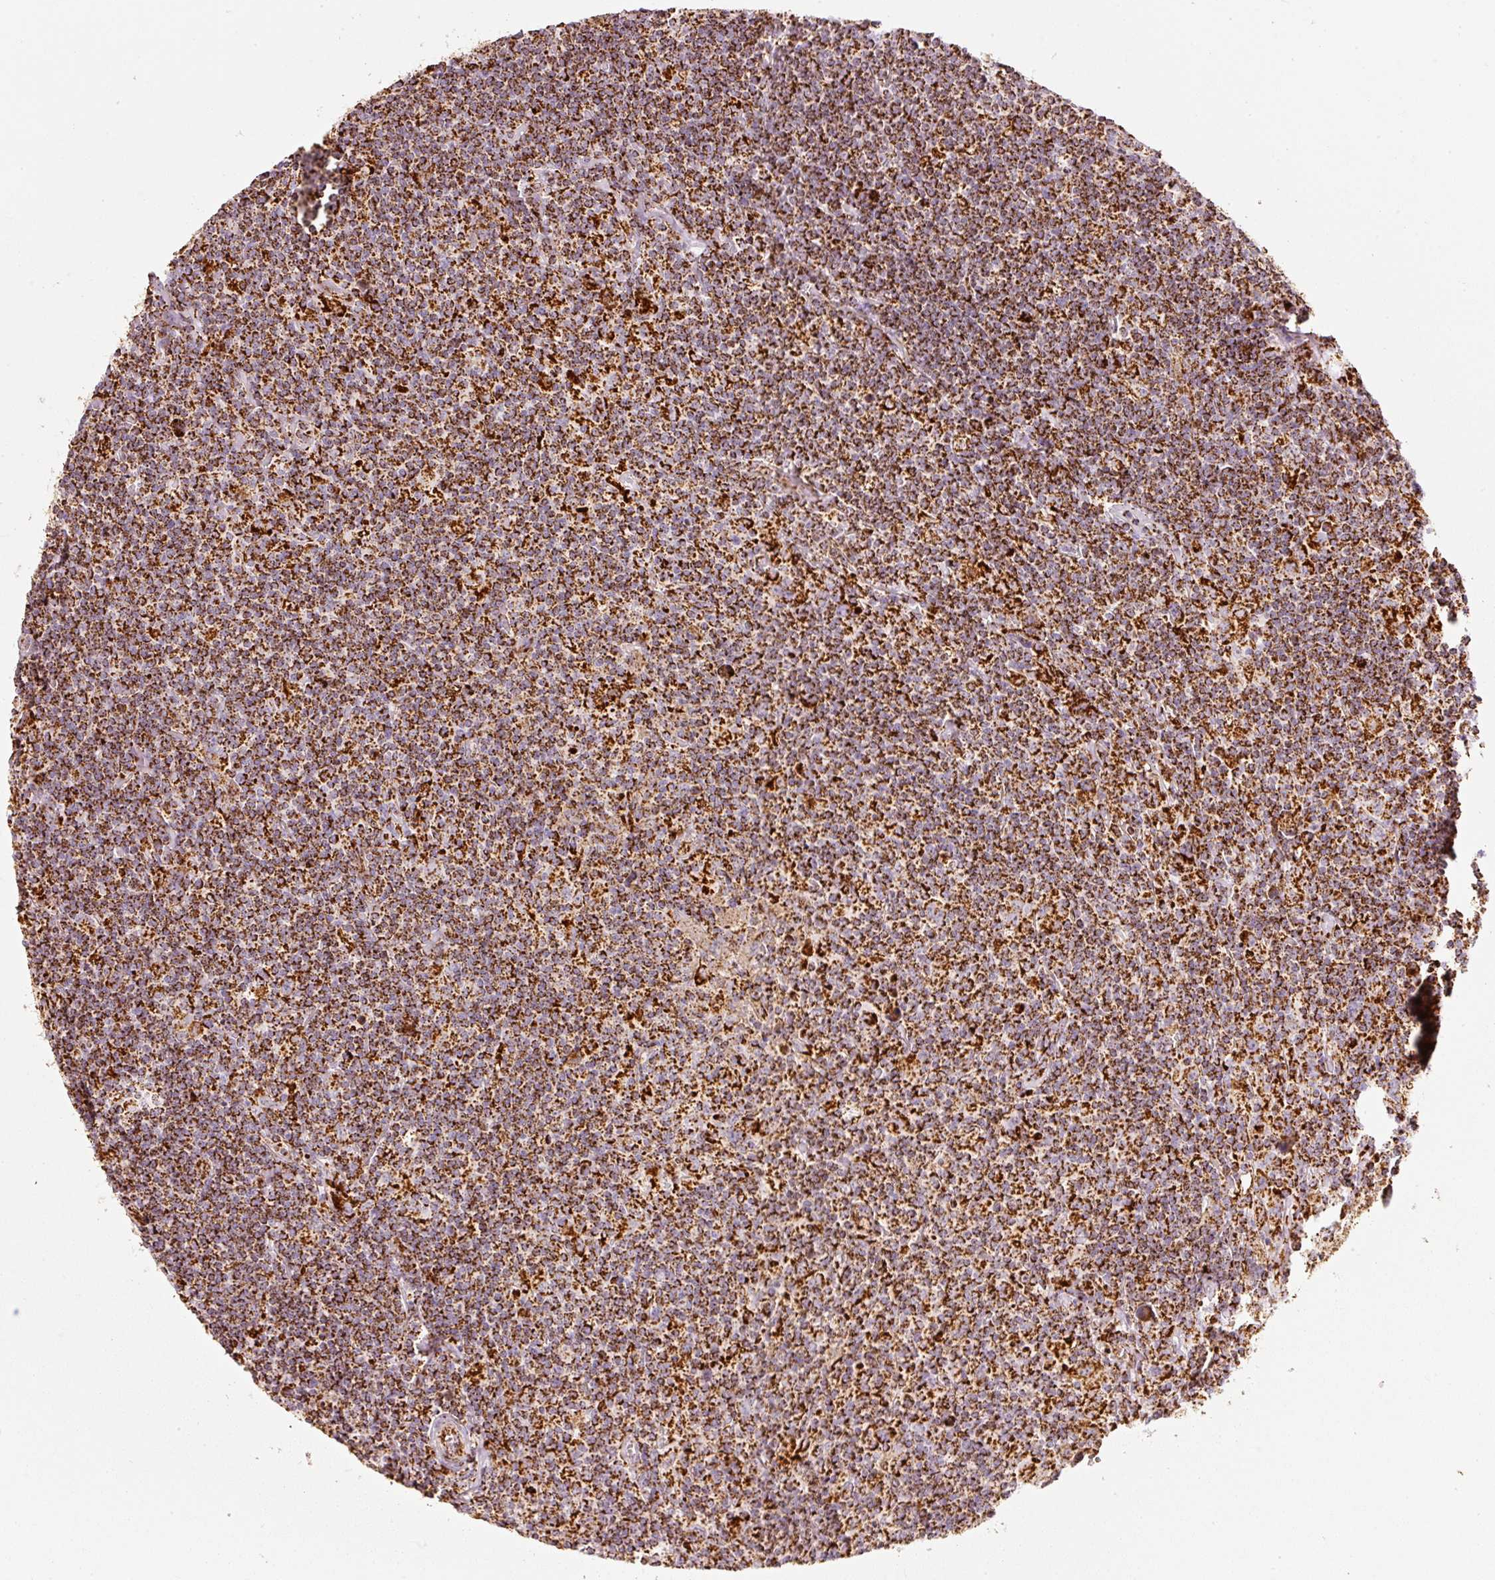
{"staining": {"intensity": "strong", "quantity": ">75%", "location": "cytoplasmic/membranous"}, "tissue": "lymphoma", "cell_type": "Tumor cells", "image_type": "cancer", "snomed": [{"axis": "morphology", "description": "Hodgkin's disease, NOS"}, {"axis": "topography", "description": "Lymph node"}], "caption": "Lymphoma was stained to show a protein in brown. There is high levels of strong cytoplasmic/membranous positivity in about >75% of tumor cells.", "gene": "UQCRC1", "patient": {"sex": "female", "age": 18}}